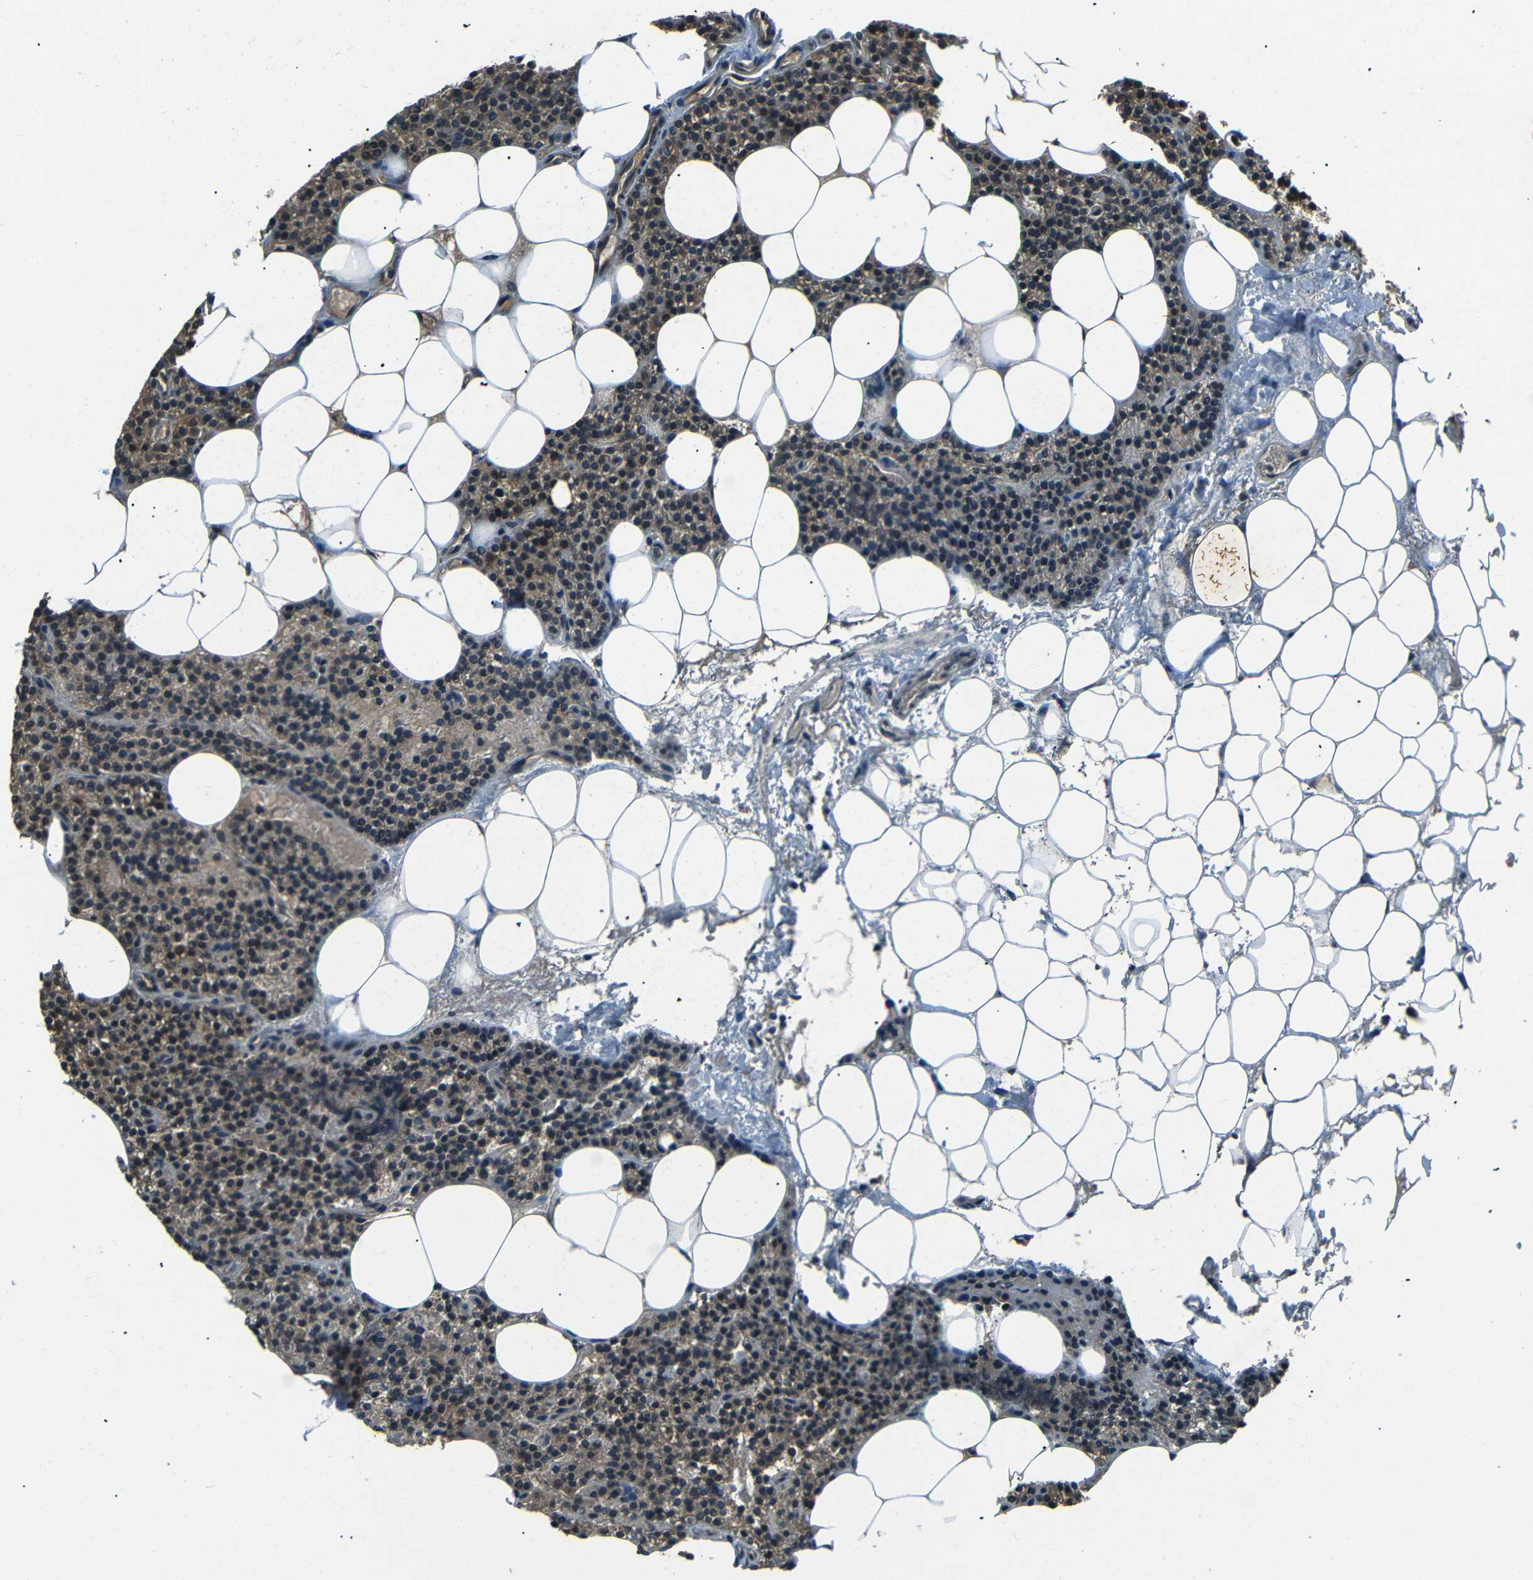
{"staining": {"intensity": "strong", "quantity": ">75%", "location": "cytoplasmic/membranous"}, "tissue": "parathyroid gland", "cell_type": "Glandular cells", "image_type": "normal", "snomed": [{"axis": "morphology", "description": "Normal tissue, NOS"}, {"axis": "morphology", "description": "Adenoma, NOS"}, {"axis": "topography", "description": "Parathyroid gland"}], "caption": "This photomicrograph exhibits unremarkable parathyroid gland stained with immunohistochemistry to label a protein in brown. The cytoplasmic/membranous of glandular cells show strong positivity for the protein. Nuclei are counter-stained blue.", "gene": "PLK2", "patient": {"sex": "female", "age": 51}}